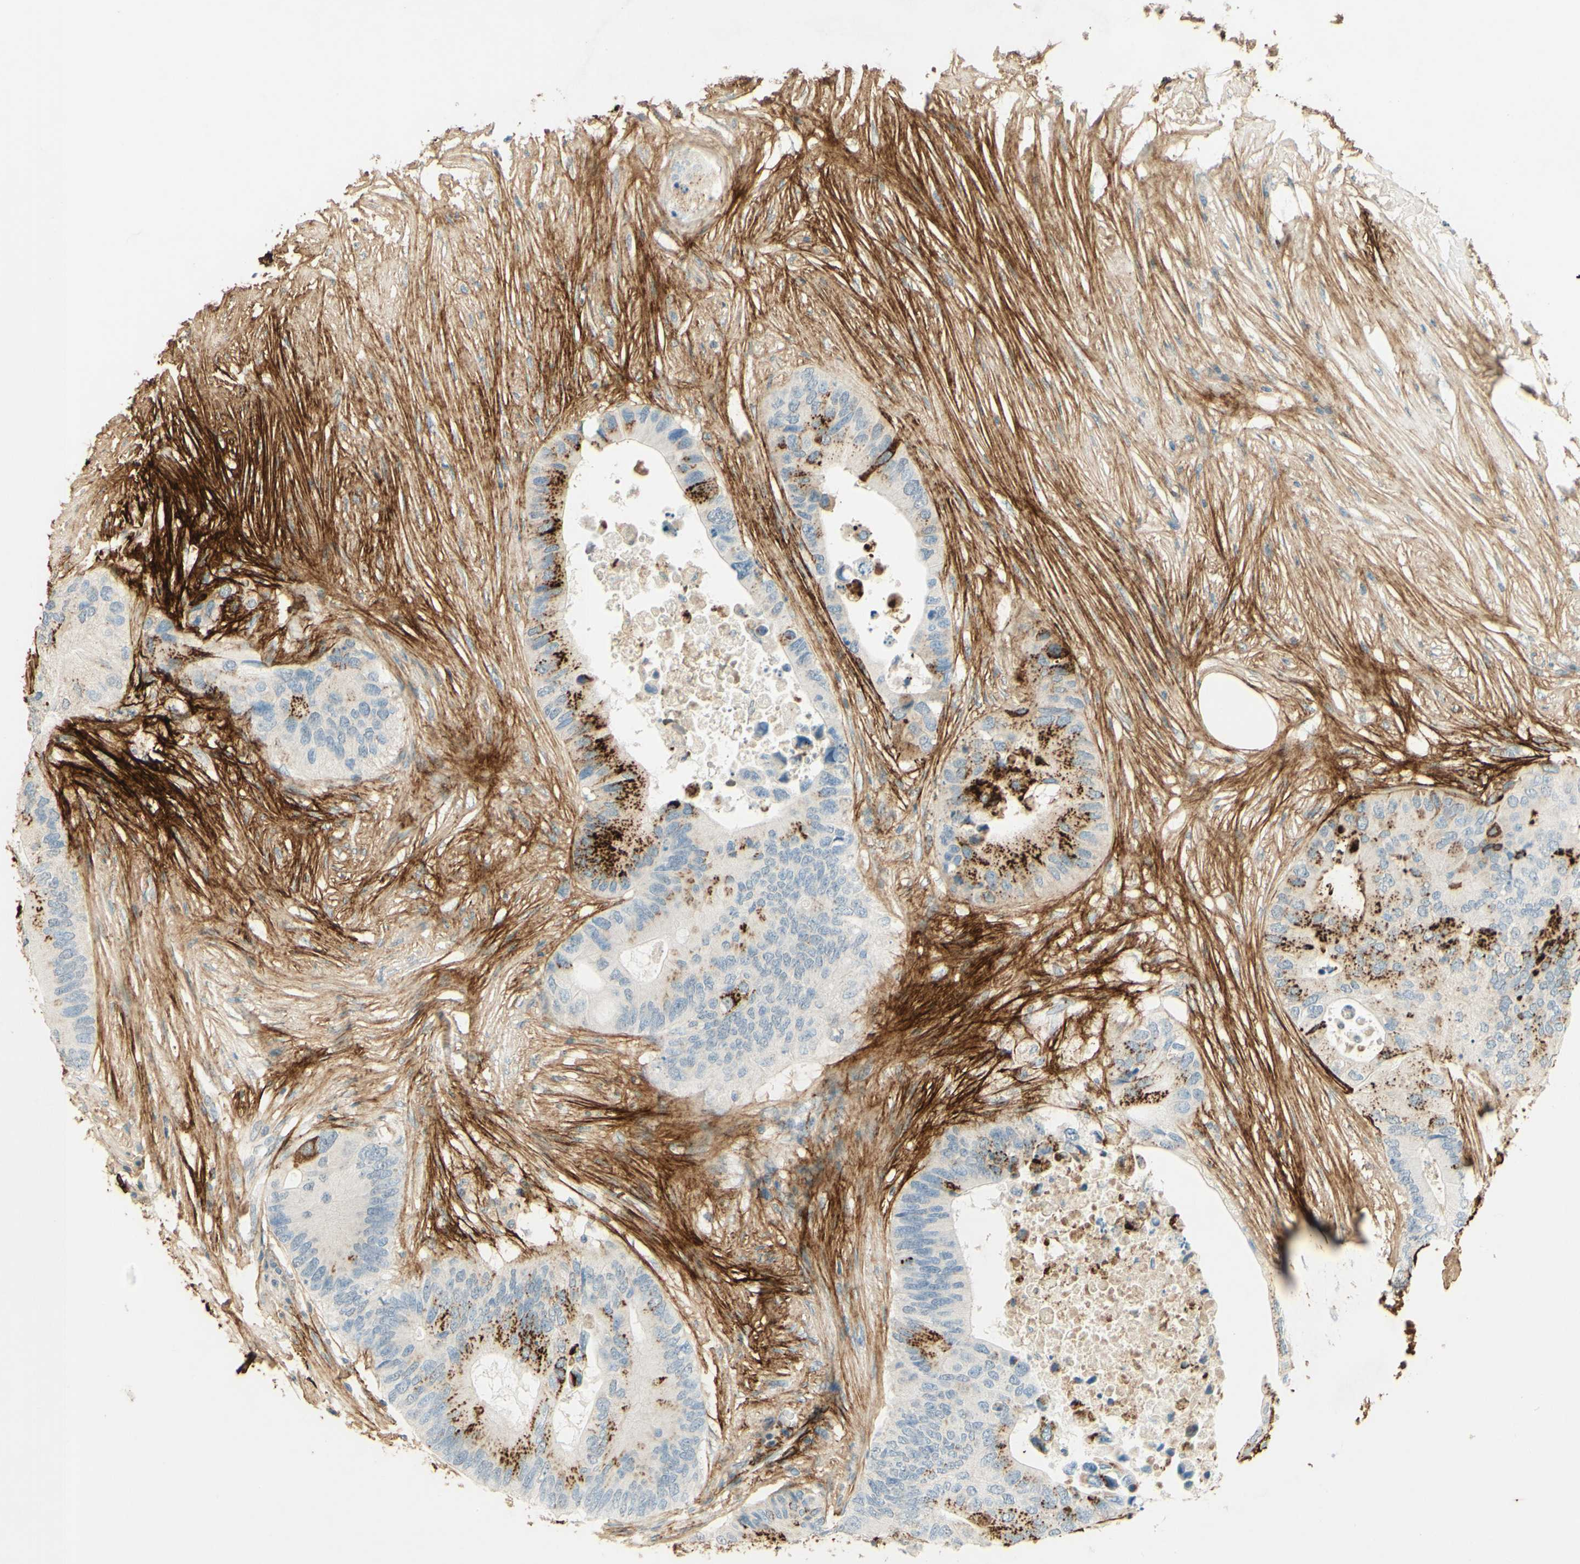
{"staining": {"intensity": "strong", "quantity": "25%-75%", "location": "cytoplasmic/membranous"}, "tissue": "colorectal cancer", "cell_type": "Tumor cells", "image_type": "cancer", "snomed": [{"axis": "morphology", "description": "Adenocarcinoma, NOS"}, {"axis": "topography", "description": "Colon"}], "caption": "Protein expression analysis of human adenocarcinoma (colorectal) reveals strong cytoplasmic/membranous staining in approximately 25%-75% of tumor cells.", "gene": "TNN", "patient": {"sex": "male", "age": 71}}